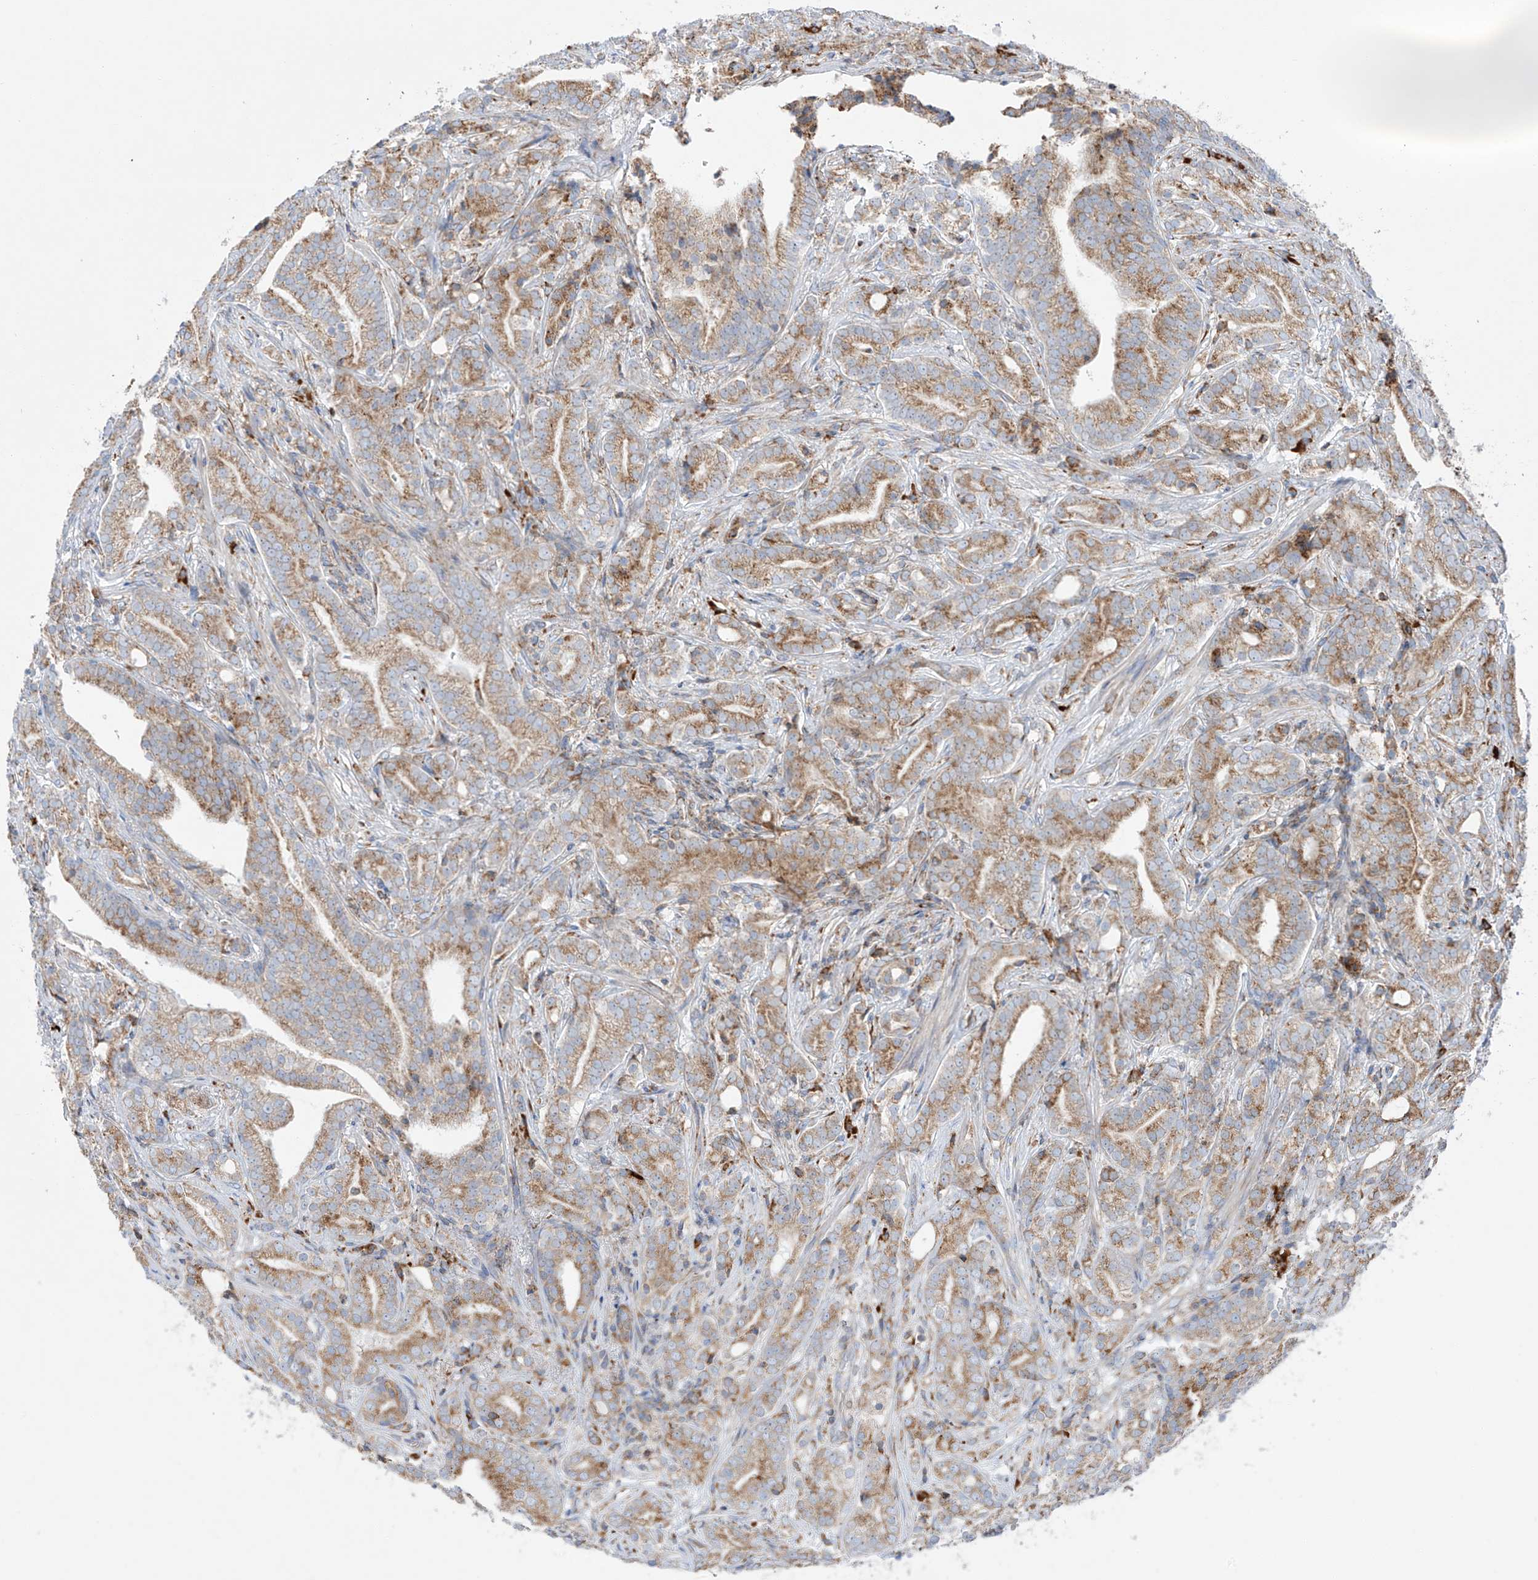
{"staining": {"intensity": "moderate", "quantity": ">75%", "location": "cytoplasmic/membranous"}, "tissue": "prostate cancer", "cell_type": "Tumor cells", "image_type": "cancer", "snomed": [{"axis": "morphology", "description": "Adenocarcinoma, High grade"}, {"axis": "topography", "description": "Prostate"}], "caption": "The photomicrograph shows staining of prostate cancer, revealing moderate cytoplasmic/membranous protein positivity (brown color) within tumor cells. (Stains: DAB in brown, nuclei in blue, Microscopy: brightfield microscopy at high magnification).", "gene": "MX1", "patient": {"sex": "male", "age": 57}}